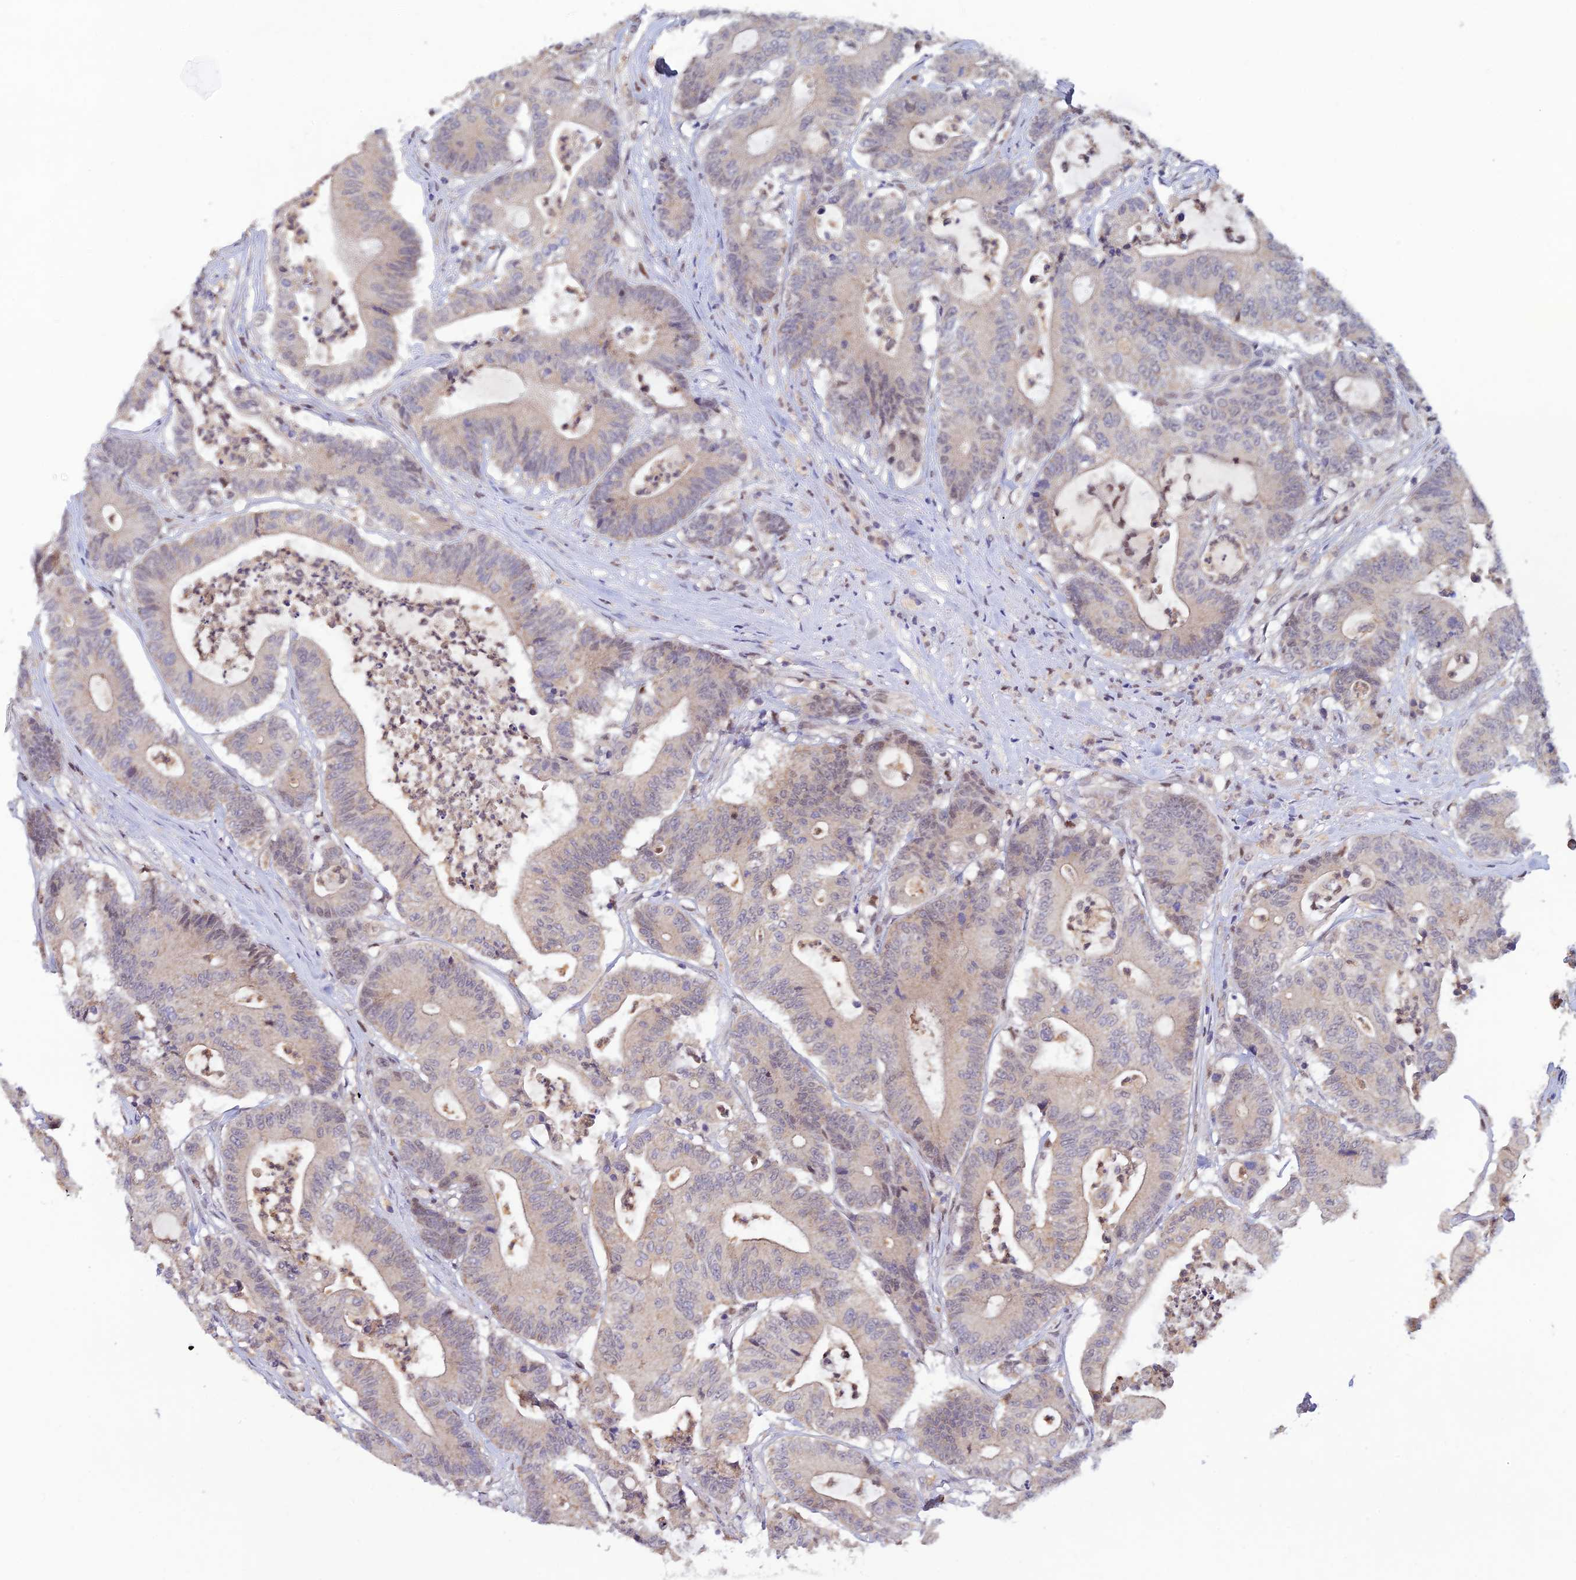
{"staining": {"intensity": "negative", "quantity": "none", "location": "none"}, "tissue": "colorectal cancer", "cell_type": "Tumor cells", "image_type": "cancer", "snomed": [{"axis": "morphology", "description": "Adenocarcinoma, NOS"}, {"axis": "topography", "description": "Colon"}], "caption": "Colorectal adenocarcinoma stained for a protein using immunohistochemistry (IHC) reveals no staining tumor cells.", "gene": "FASTKD5", "patient": {"sex": "female", "age": 84}}